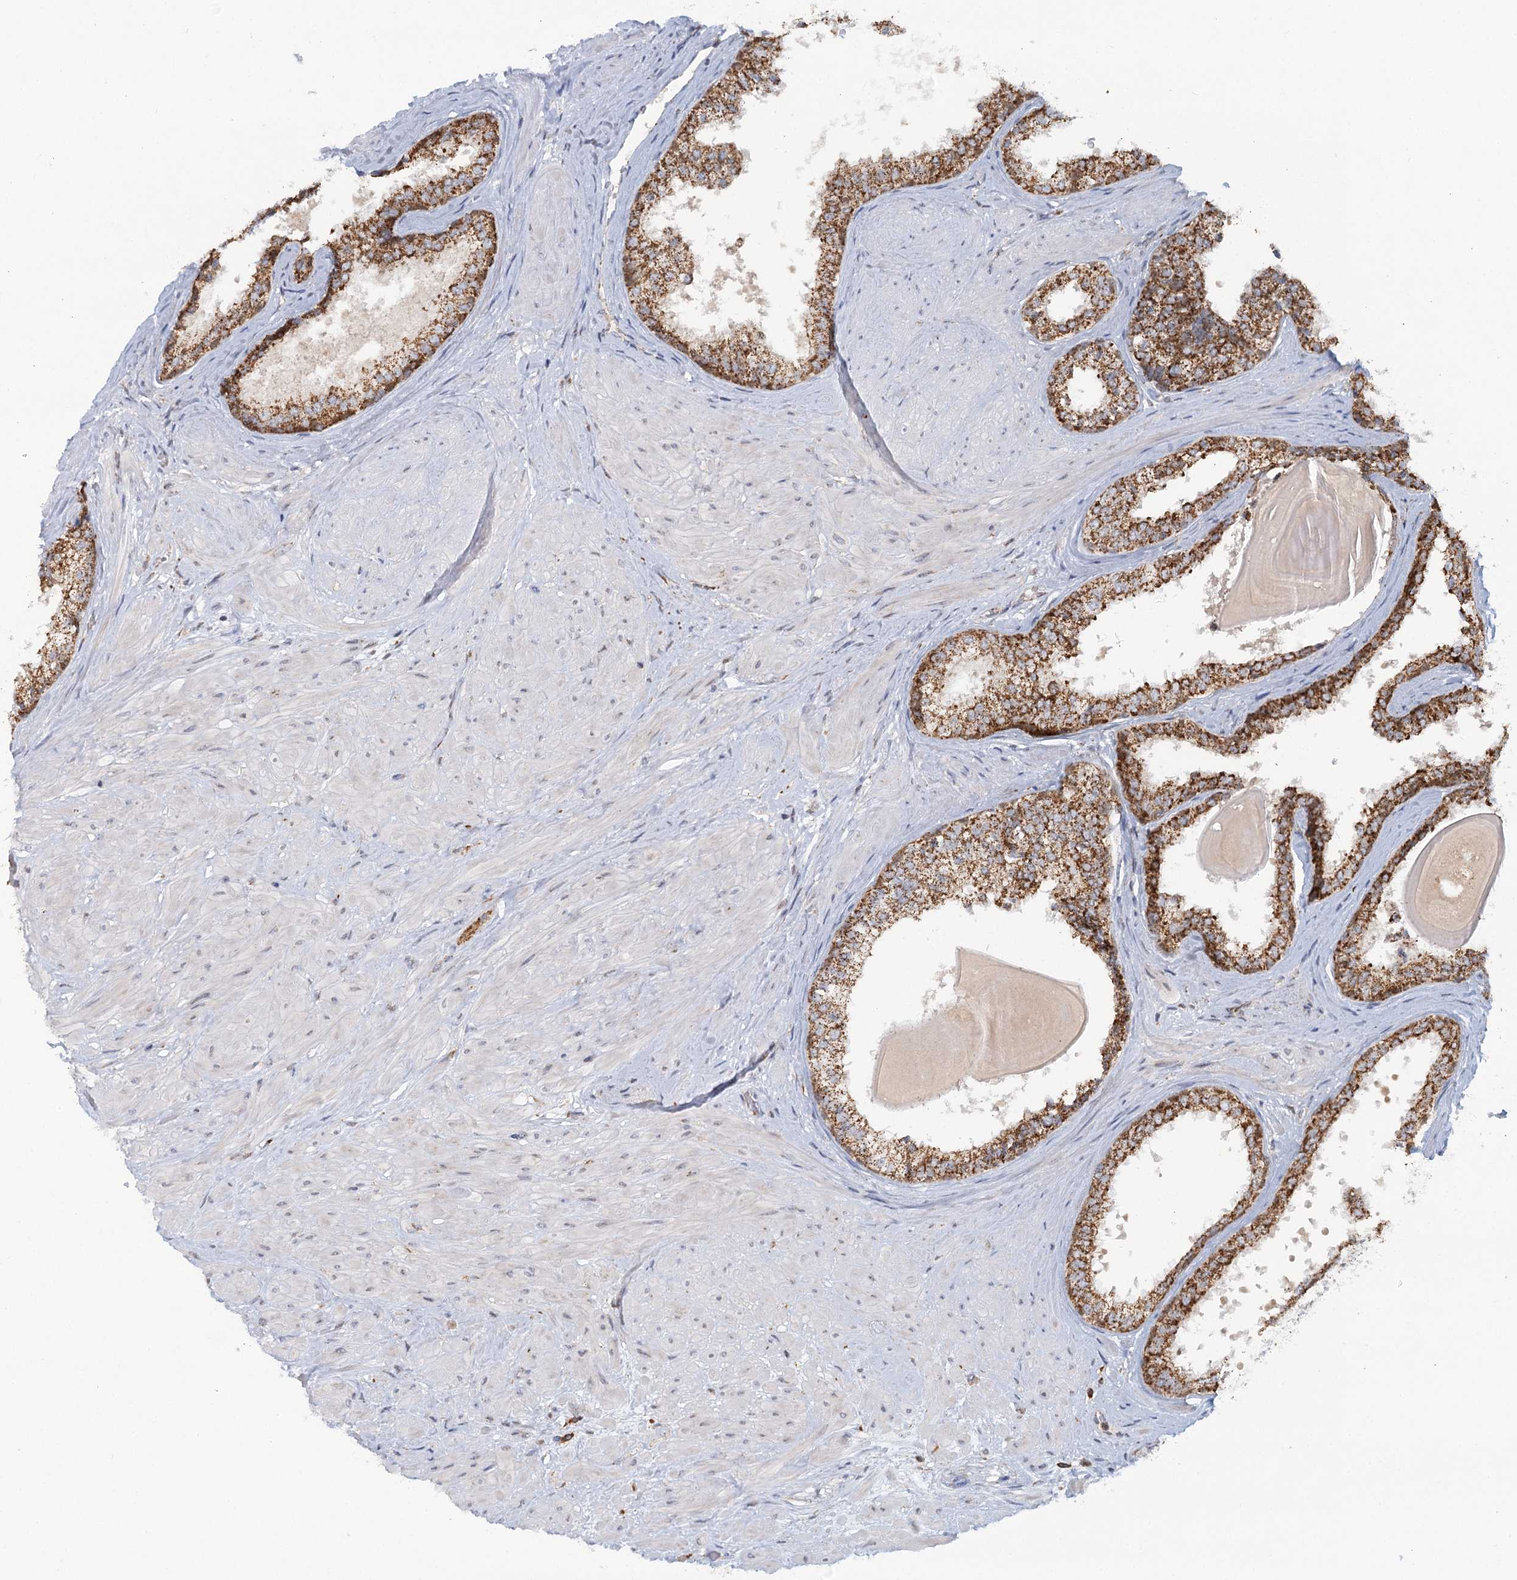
{"staining": {"intensity": "strong", "quantity": ">75%", "location": "cytoplasmic/membranous"}, "tissue": "prostate", "cell_type": "Glandular cells", "image_type": "normal", "snomed": [{"axis": "morphology", "description": "Normal tissue, NOS"}, {"axis": "topography", "description": "Prostate"}], "caption": "Immunohistochemistry (DAB (3,3'-diaminobenzidine)) staining of benign human prostate demonstrates strong cytoplasmic/membranous protein expression in approximately >75% of glandular cells. Immunohistochemistry (ihc) stains the protein of interest in brown and the nuclei are stained blue.", "gene": "TAS1R1", "patient": {"sex": "male", "age": 48}}